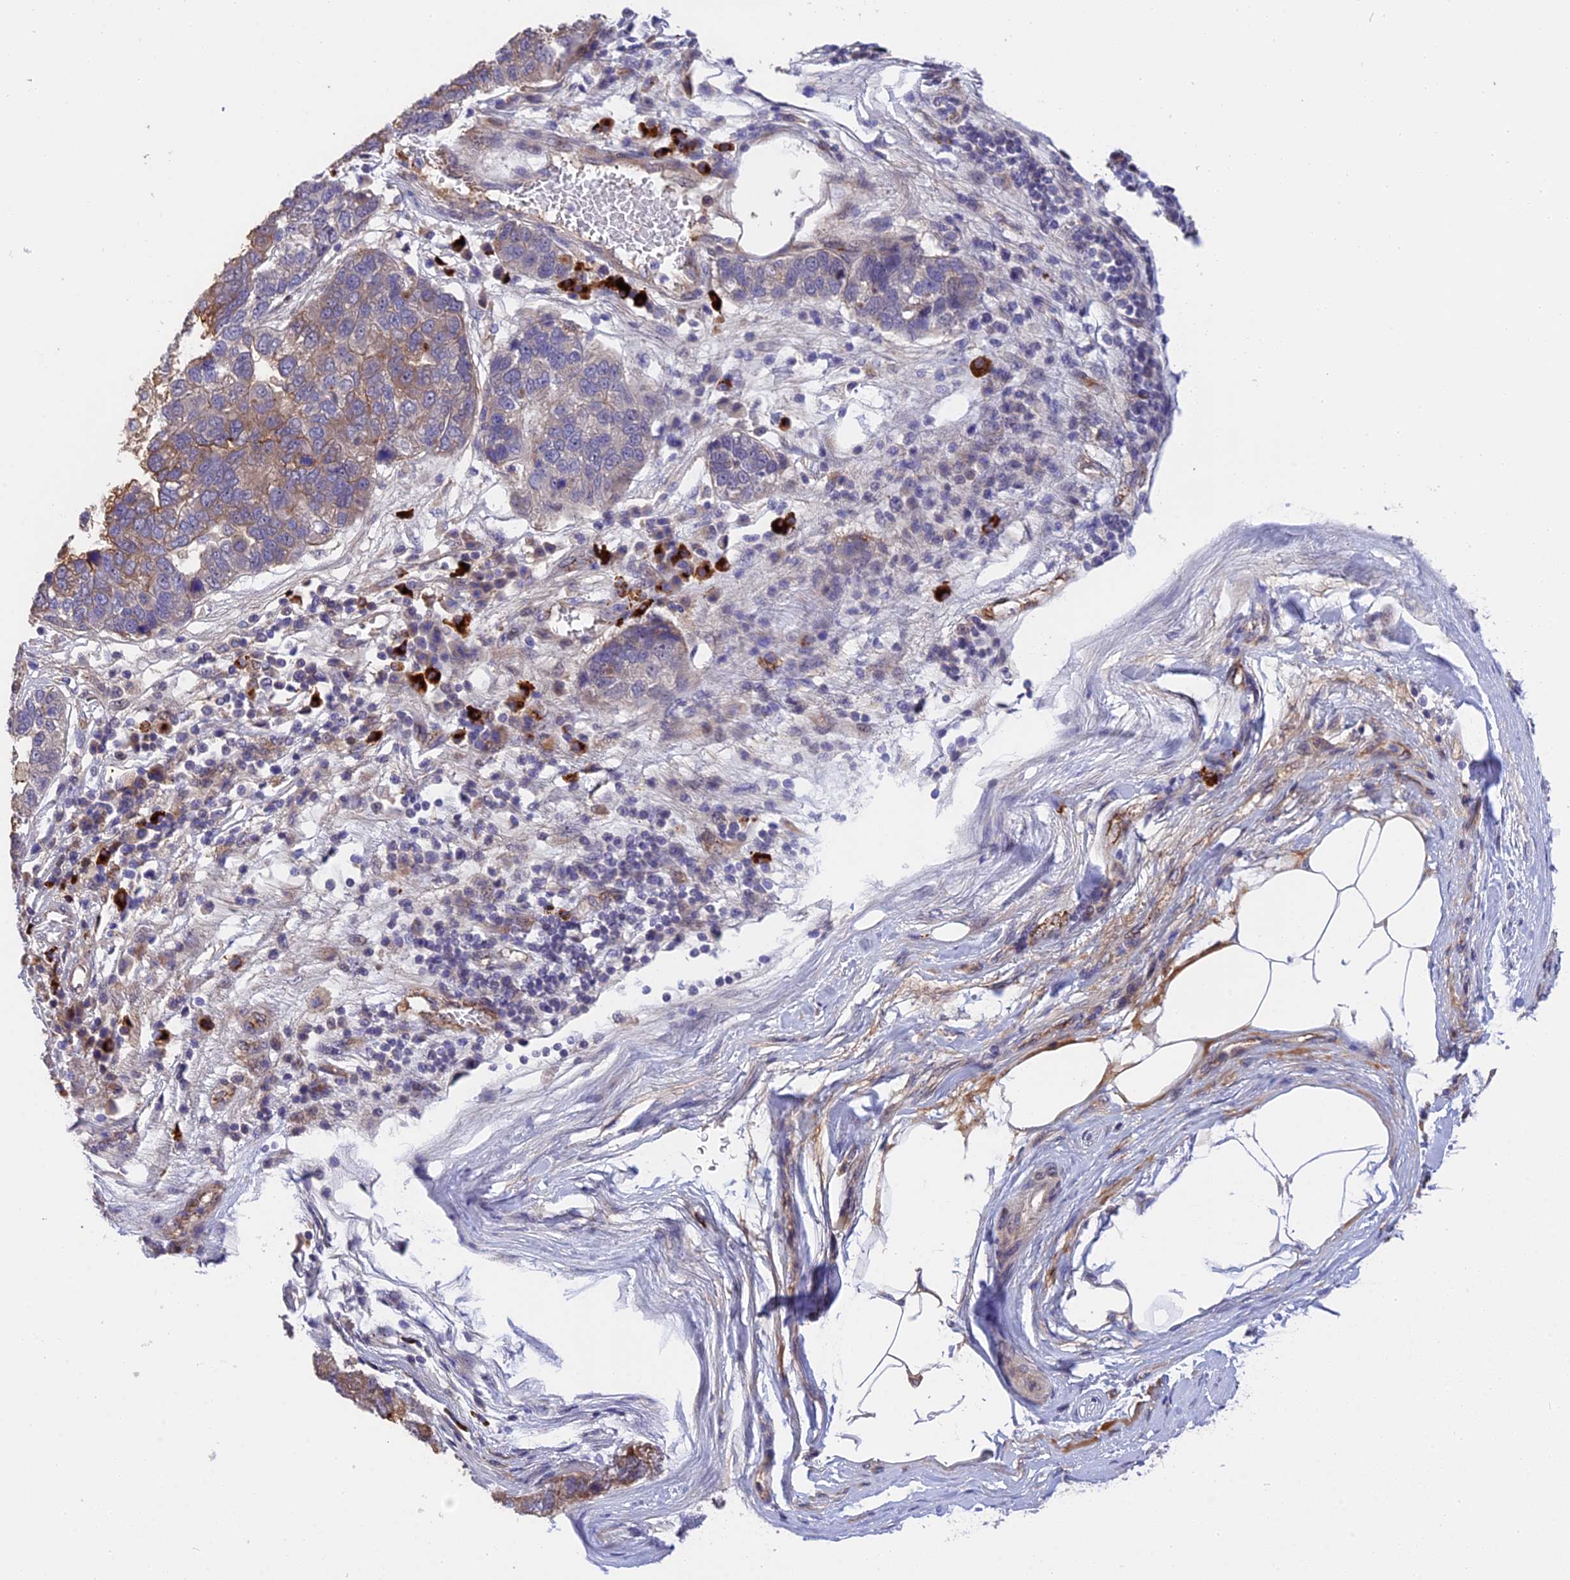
{"staining": {"intensity": "weak", "quantity": "25%-75%", "location": "cytoplasmic/membranous"}, "tissue": "pancreatic cancer", "cell_type": "Tumor cells", "image_type": "cancer", "snomed": [{"axis": "morphology", "description": "Adenocarcinoma, NOS"}, {"axis": "topography", "description": "Pancreas"}], "caption": "Immunohistochemical staining of human pancreatic adenocarcinoma shows low levels of weak cytoplasmic/membranous protein expression in about 25%-75% of tumor cells.", "gene": "MFSD2A", "patient": {"sex": "female", "age": 61}}